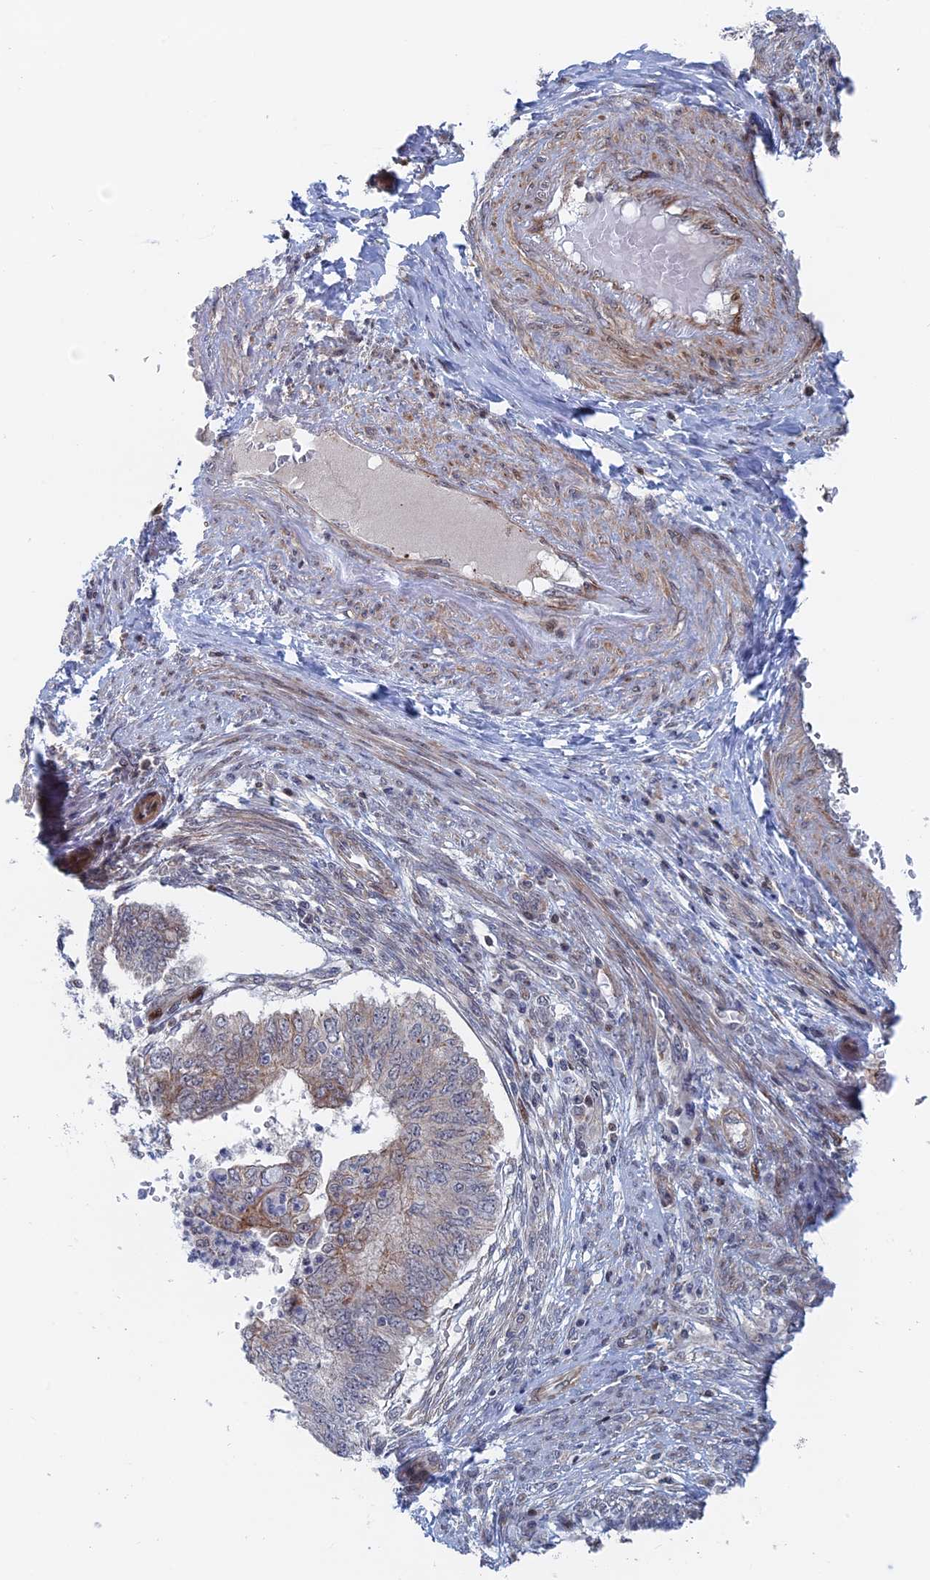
{"staining": {"intensity": "moderate", "quantity": "<25%", "location": "cytoplasmic/membranous"}, "tissue": "endometrial cancer", "cell_type": "Tumor cells", "image_type": "cancer", "snomed": [{"axis": "morphology", "description": "Adenocarcinoma, NOS"}, {"axis": "topography", "description": "Endometrium"}], "caption": "Immunohistochemistry of human endometrial cancer (adenocarcinoma) reveals low levels of moderate cytoplasmic/membranous staining in approximately <25% of tumor cells.", "gene": "IL7", "patient": {"sex": "female", "age": 68}}